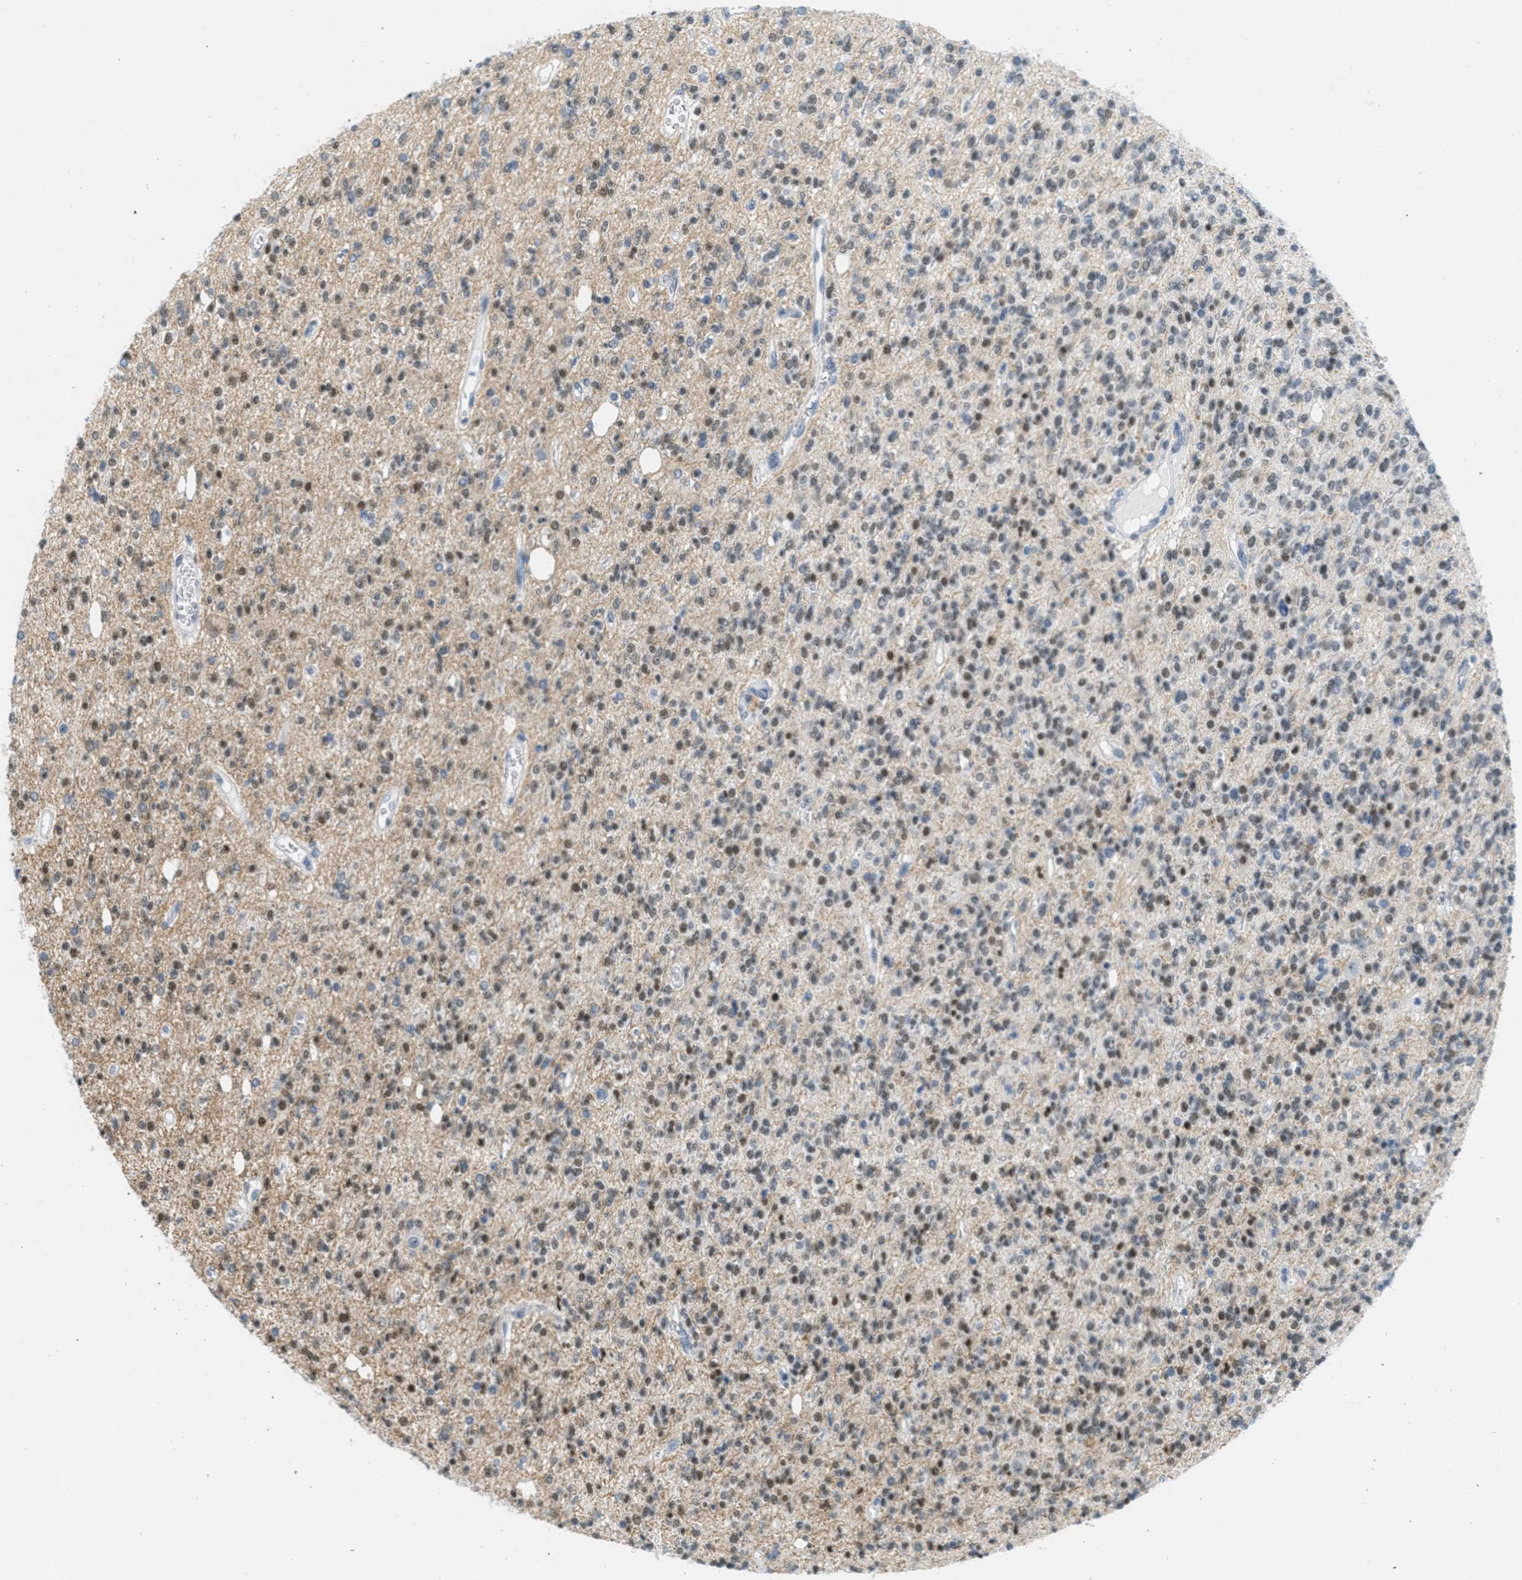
{"staining": {"intensity": "moderate", "quantity": "25%-75%", "location": "nuclear"}, "tissue": "glioma", "cell_type": "Tumor cells", "image_type": "cancer", "snomed": [{"axis": "morphology", "description": "Glioma, malignant, High grade"}, {"axis": "topography", "description": "pancreas cauda"}], "caption": "Tumor cells demonstrate medium levels of moderate nuclear staining in about 25%-75% of cells in human malignant glioma (high-grade).", "gene": "HS3ST2", "patient": {"sex": "male", "age": 60}}